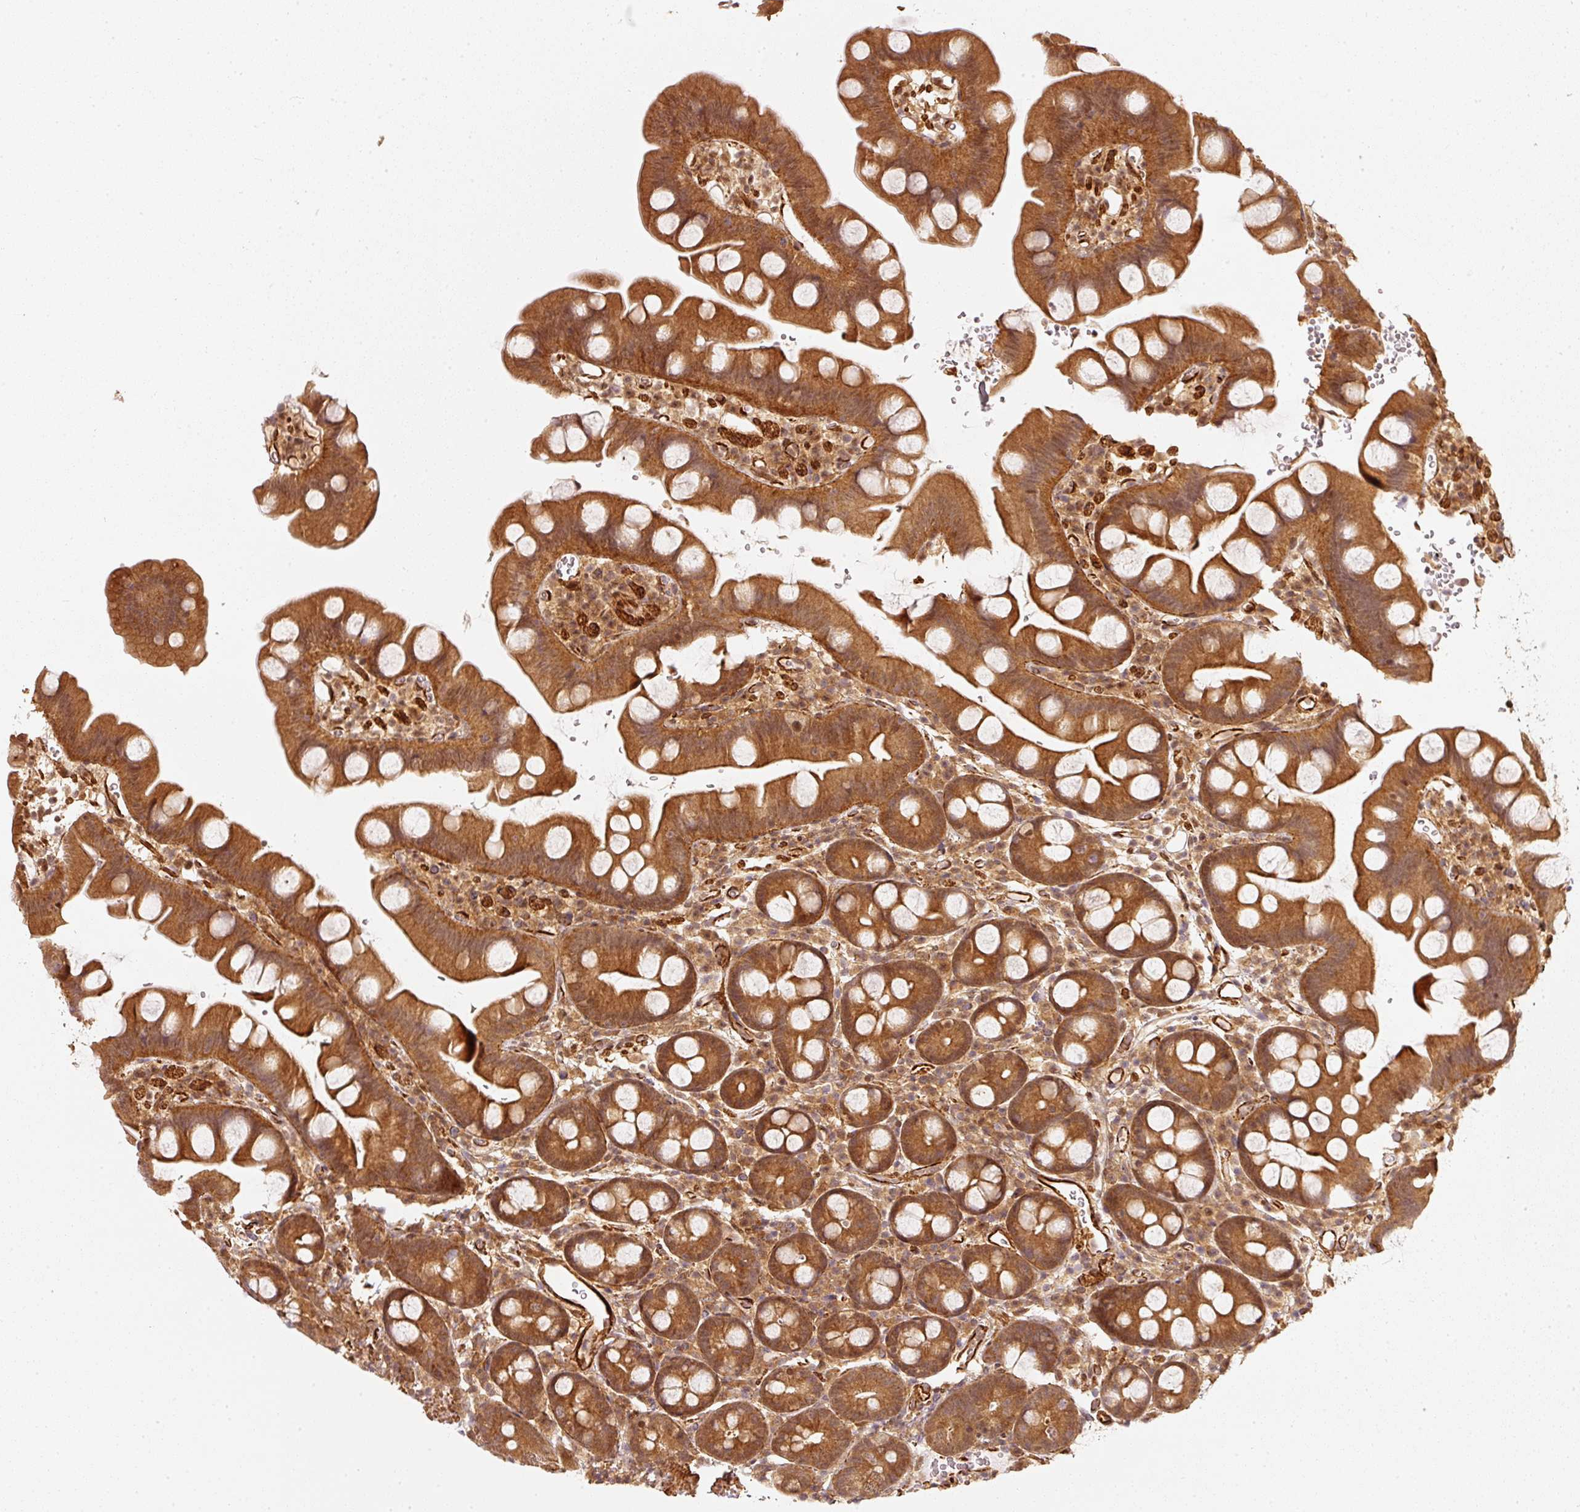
{"staining": {"intensity": "moderate", "quantity": ">75%", "location": "cytoplasmic/membranous"}, "tissue": "small intestine", "cell_type": "Glandular cells", "image_type": "normal", "snomed": [{"axis": "morphology", "description": "Normal tissue, NOS"}, {"axis": "topography", "description": "Small intestine"}], "caption": "Moderate cytoplasmic/membranous expression is seen in approximately >75% of glandular cells in unremarkable small intestine. The staining was performed using DAB, with brown indicating positive protein expression. Nuclei are stained blue with hematoxylin.", "gene": "PSMD1", "patient": {"sex": "female", "age": 68}}